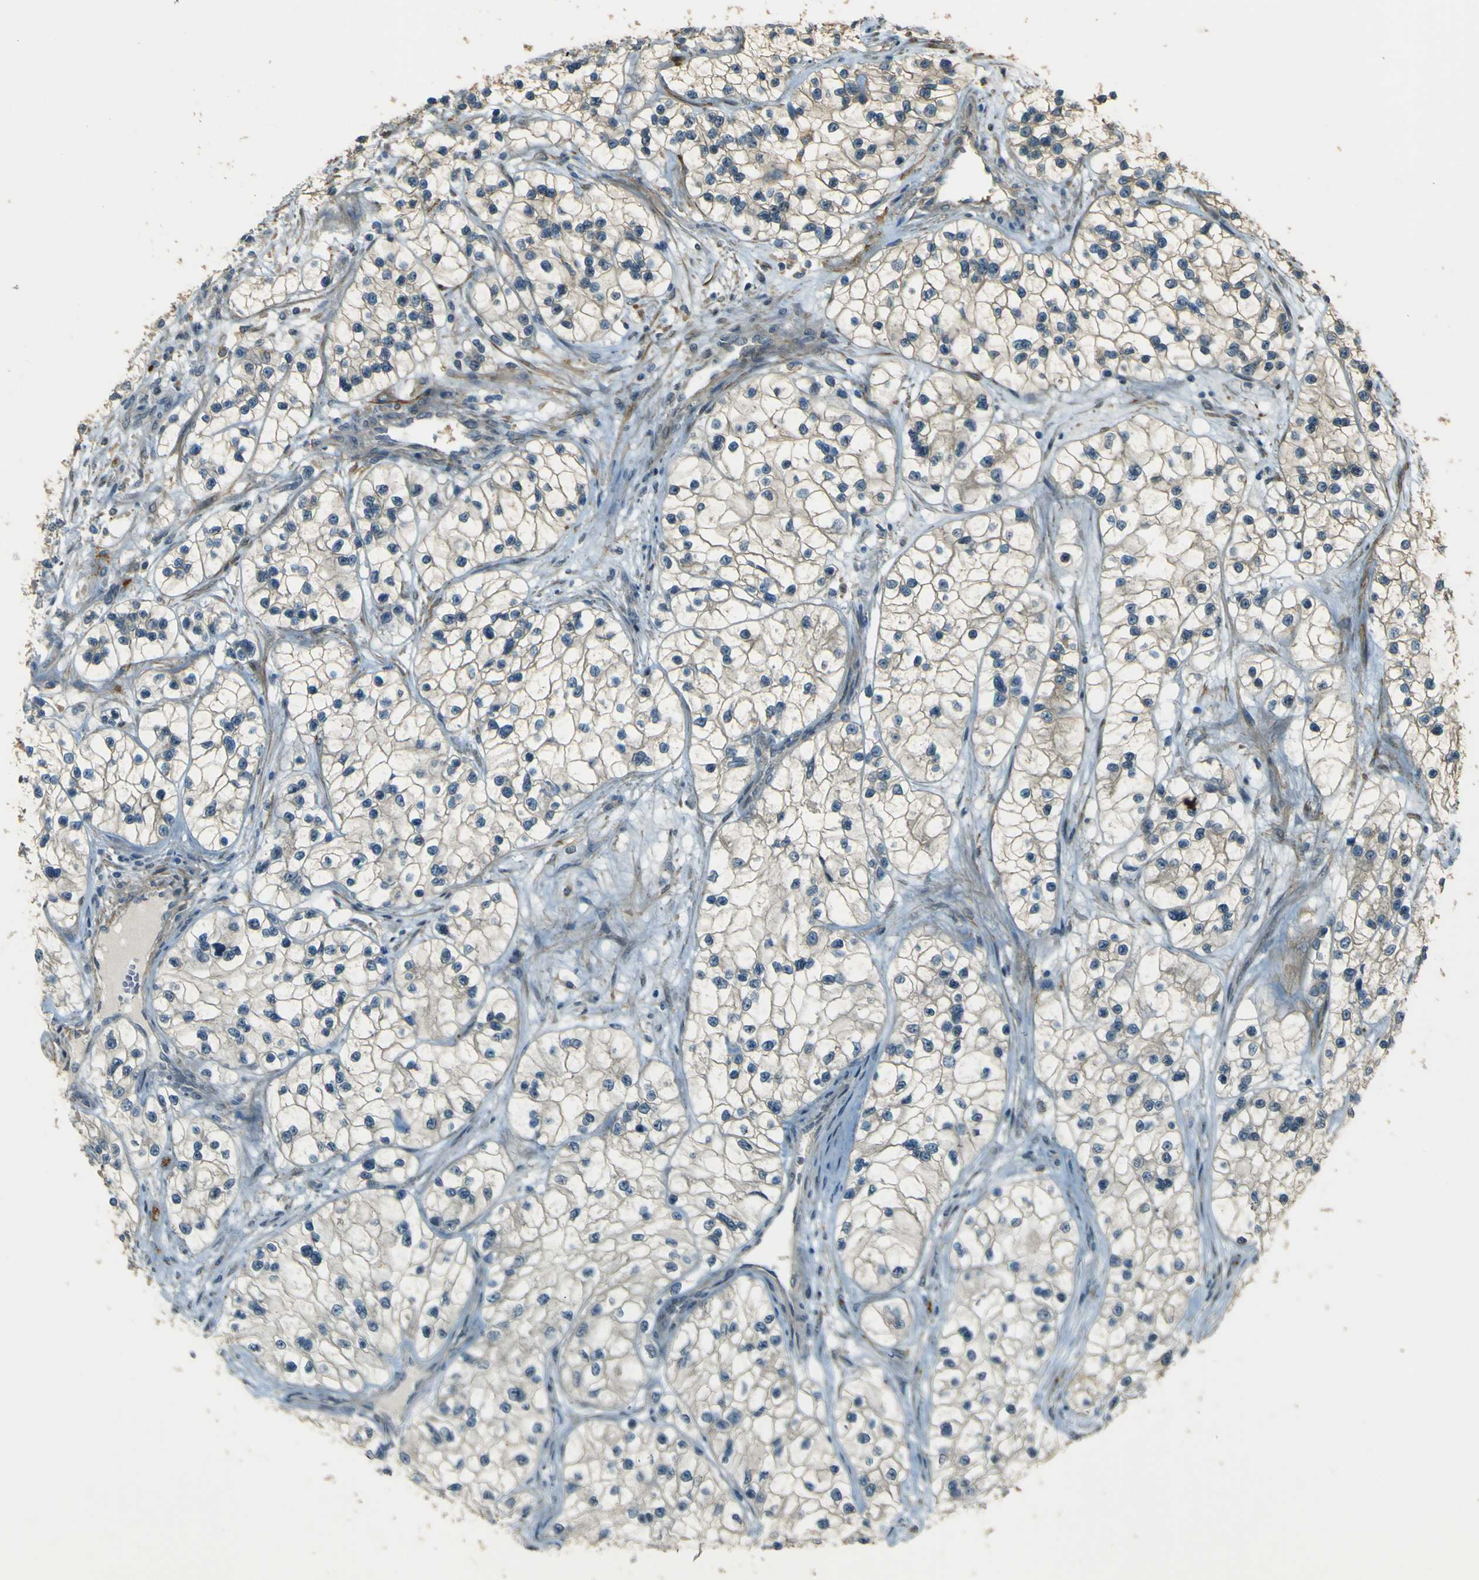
{"staining": {"intensity": "weak", "quantity": "25%-75%", "location": "cytoplasmic/membranous"}, "tissue": "renal cancer", "cell_type": "Tumor cells", "image_type": "cancer", "snomed": [{"axis": "morphology", "description": "Adenocarcinoma, NOS"}, {"axis": "topography", "description": "Kidney"}], "caption": "A high-resolution image shows immunohistochemistry staining of adenocarcinoma (renal), which displays weak cytoplasmic/membranous positivity in about 25%-75% of tumor cells. (DAB (3,3'-diaminobenzidine) = brown stain, brightfield microscopy at high magnification).", "gene": "NEXN", "patient": {"sex": "female", "age": 57}}